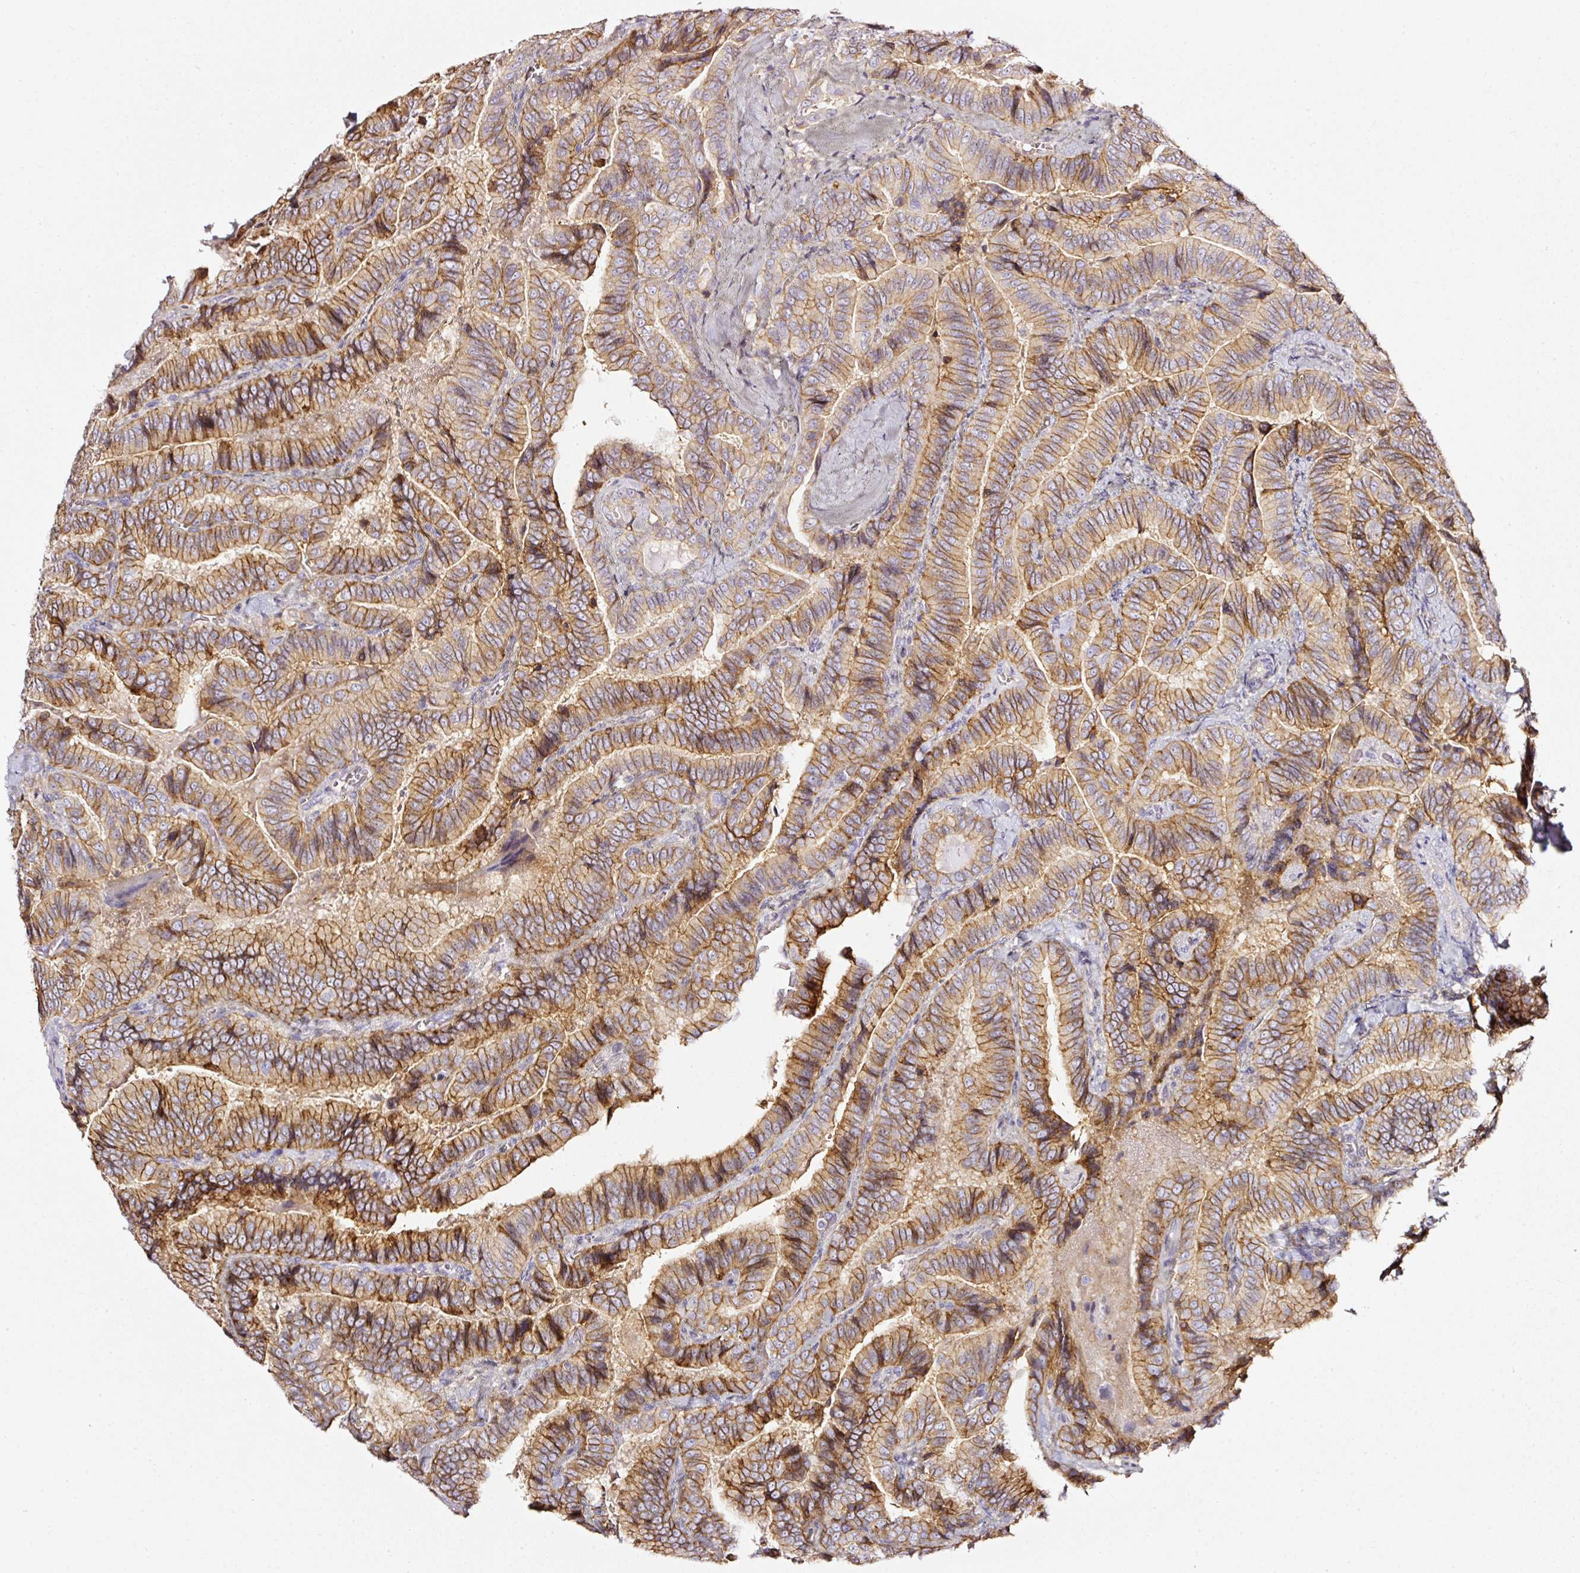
{"staining": {"intensity": "moderate", "quantity": ">75%", "location": "cytoplasmic/membranous"}, "tissue": "thyroid cancer", "cell_type": "Tumor cells", "image_type": "cancer", "snomed": [{"axis": "morphology", "description": "Papillary adenocarcinoma, NOS"}, {"axis": "topography", "description": "Thyroid gland"}], "caption": "Immunohistochemistry (IHC) staining of papillary adenocarcinoma (thyroid), which displays medium levels of moderate cytoplasmic/membranous expression in about >75% of tumor cells indicating moderate cytoplasmic/membranous protein positivity. The staining was performed using DAB (3,3'-diaminobenzidine) (brown) for protein detection and nuclei were counterstained in hematoxylin (blue).", "gene": "CD47", "patient": {"sex": "male", "age": 61}}